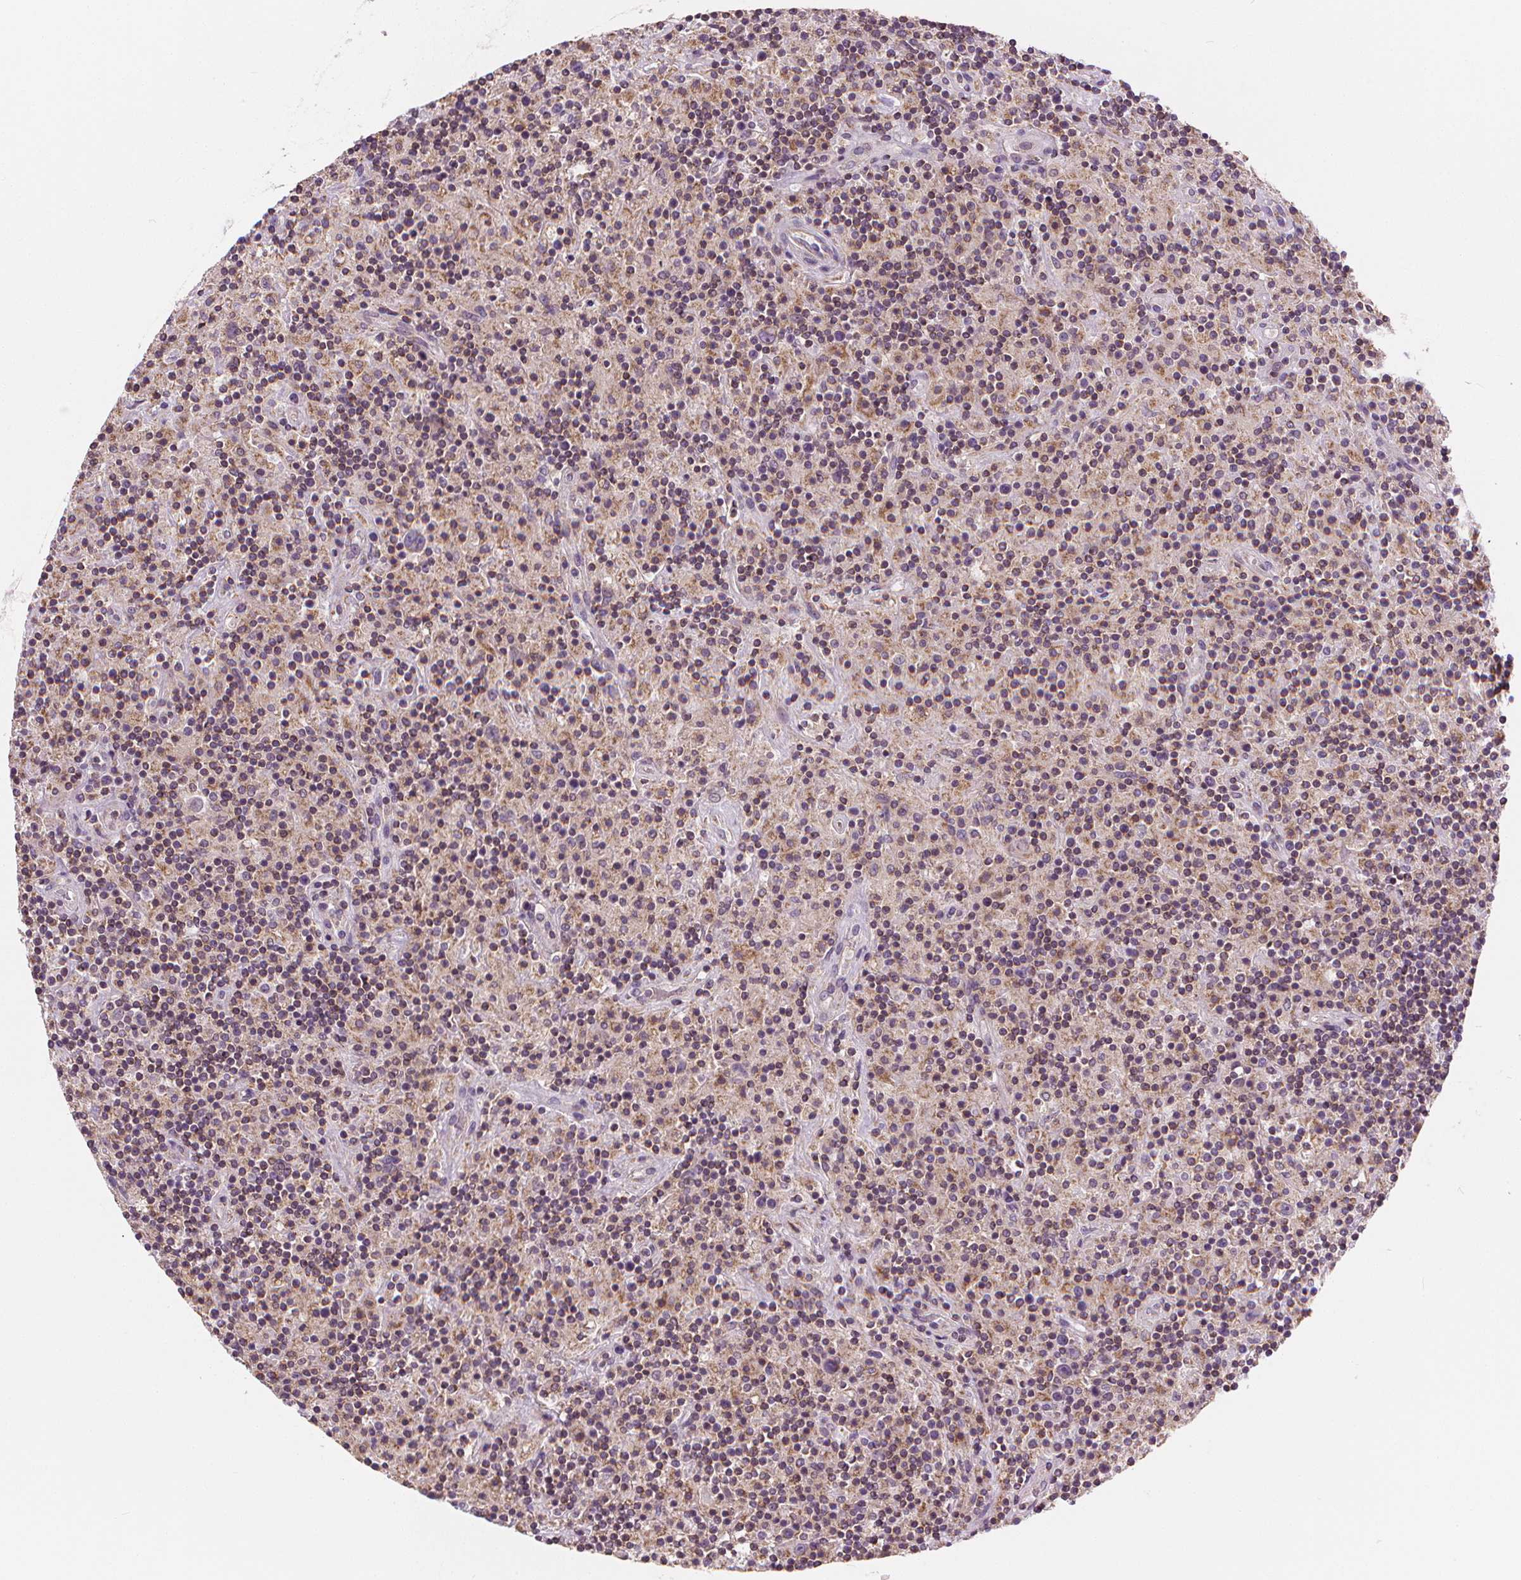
{"staining": {"intensity": "negative", "quantity": "none", "location": "none"}, "tissue": "lymphoma", "cell_type": "Tumor cells", "image_type": "cancer", "snomed": [{"axis": "morphology", "description": "Hodgkin's disease, NOS"}, {"axis": "topography", "description": "Lymph node"}], "caption": "Tumor cells are negative for brown protein staining in Hodgkin's disease.", "gene": "RAB20", "patient": {"sex": "male", "age": 70}}